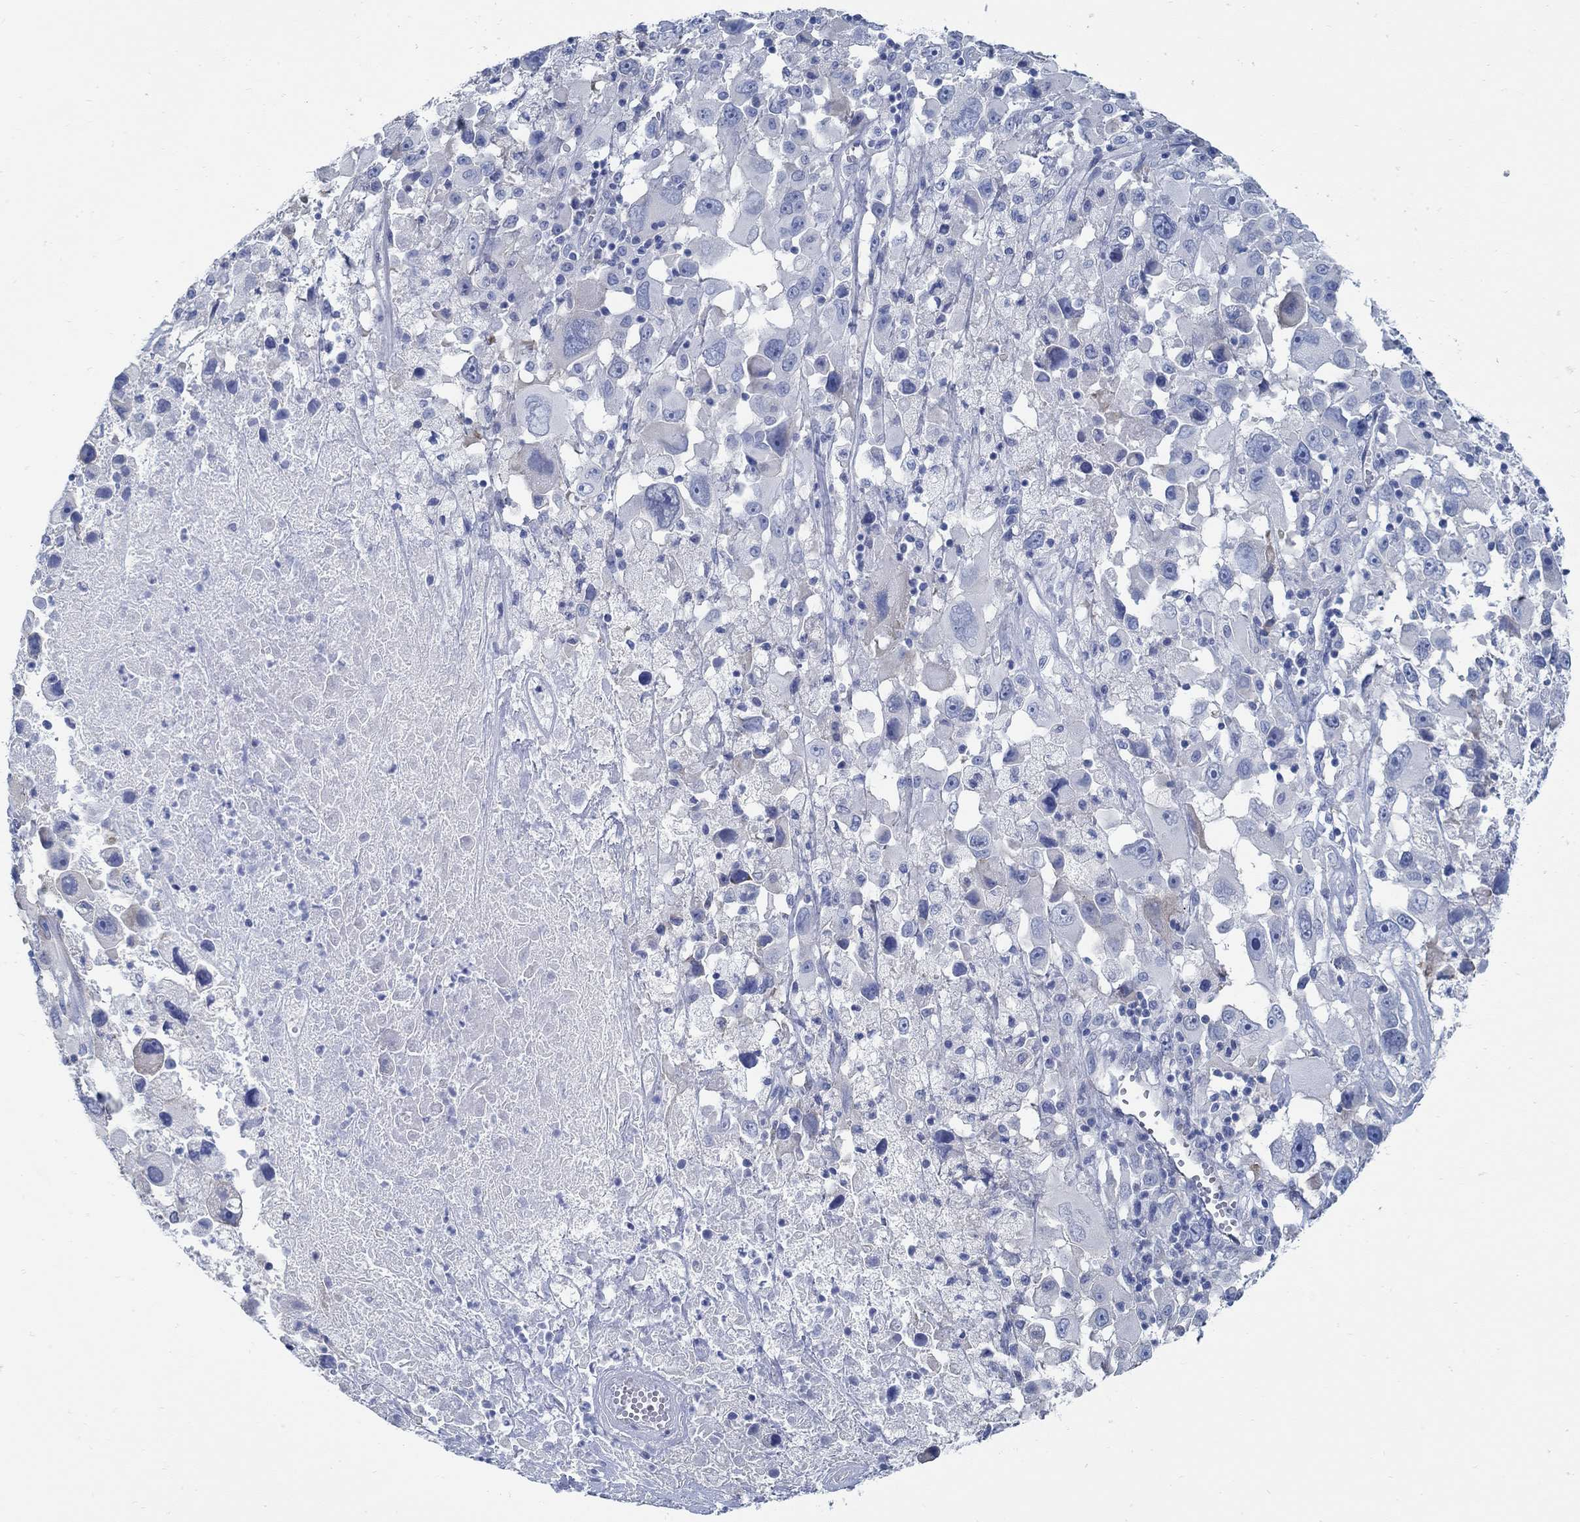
{"staining": {"intensity": "negative", "quantity": "none", "location": "none"}, "tissue": "melanoma", "cell_type": "Tumor cells", "image_type": "cancer", "snomed": [{"axis": "morphology", "description": "Malignant melanoma, Metastatic site"}, {"axis": "topography", "description": "Lymph node"}], "caption": "Tumor cells are negative for brown protein staining in melanoma.", "gene": "C15orf39", "patient": {"sex": "male", "age": 50}}